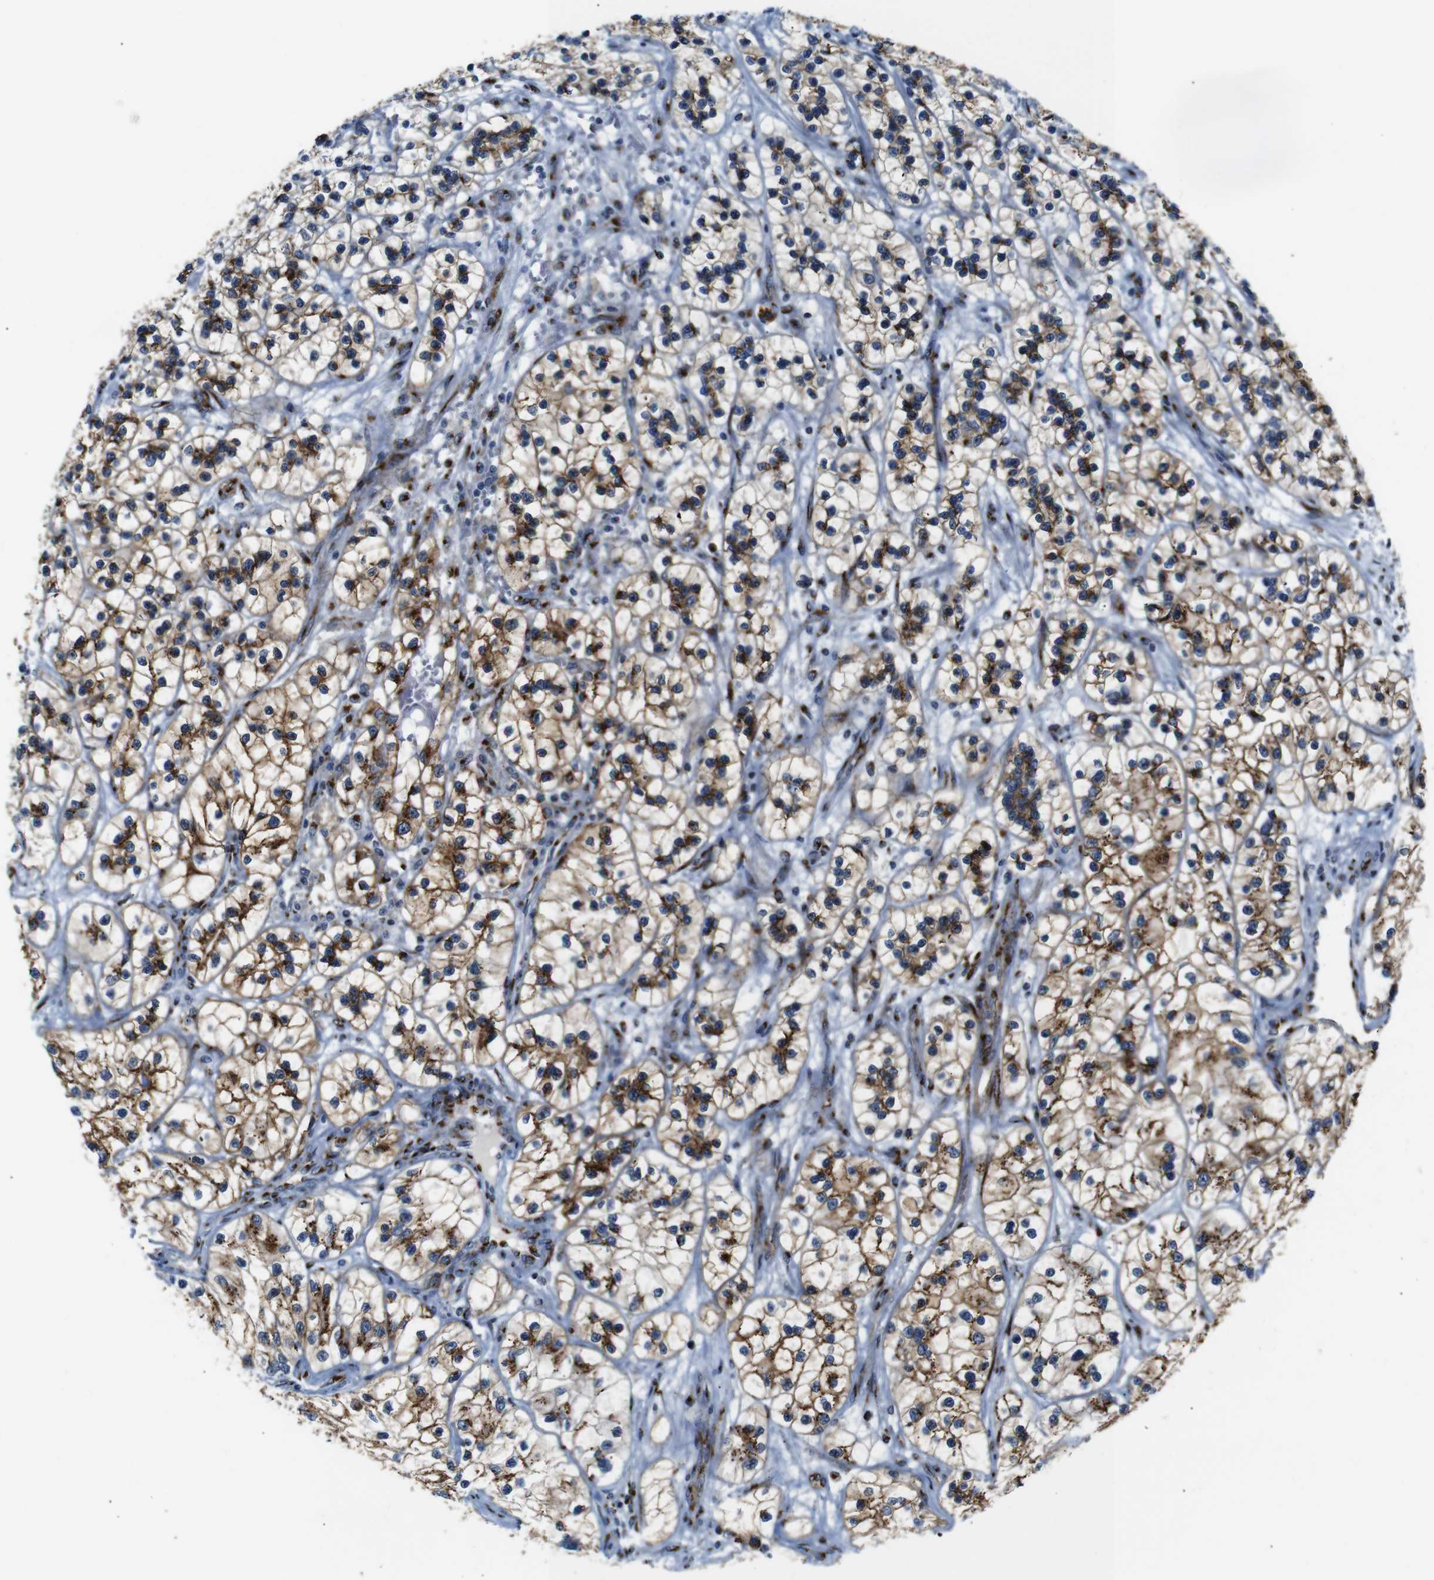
{"staining": {"intensity": "moderate", "quantity": ">75%", "location": "cytoplasmic/membranous"}, "tissue": "renal cancer", "cell_type": "Tumor cells", "image_type": "cancer", "snomed": [{"axis": "morphology", "description": "Adenocarcinoma, NOS"}, {"axis": "topography", "description": "Kidney"}], "caption": "This histopathology image shows renal adenocarcinoma stained with immunohistochemistry (IHC) to label a protein in brown. The cytoplasmic/membranous of tumor cells show moderate positivity for the protein. Nuclei are counter-stained blue.", "gene": "TGOLN2", "patient": {"sex": "female", "age": 57}}